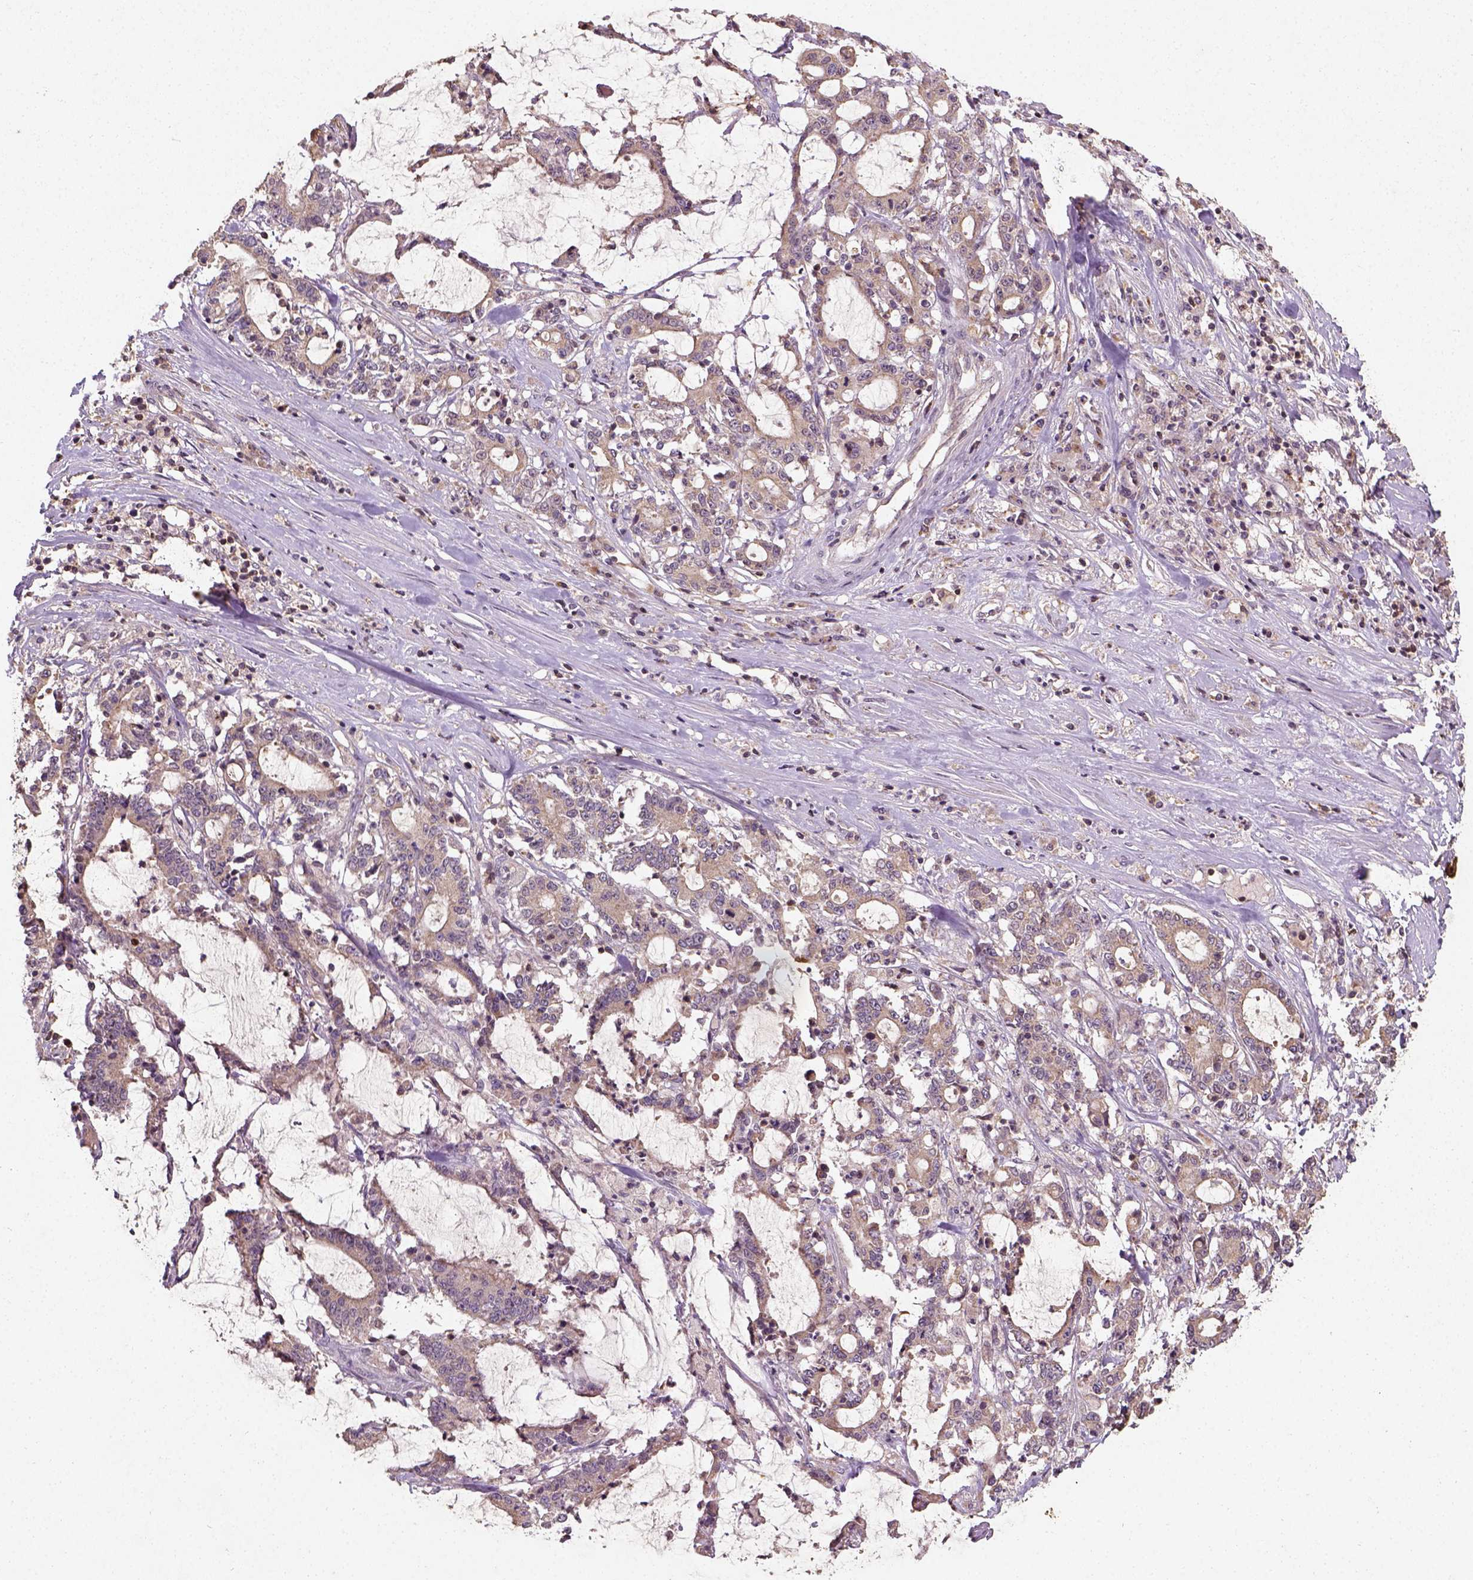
{"staining": {"intensity": "weak", "quantity": ">75%", "location": "cytoplasmic/membranous"}, "tissue": "stomach cancer", "cell_type": "Tumor cells", "image_type": "cancer", "snomed": [{"axis": "morphology", "description": "Adenocarcinoma, NOS"}, {"axis": "topography", "description": "Stomach, upper"}], "caption": "Tumor cells reveal low levels of weak cytoplasmic/membranous positivity in approximately >75% of cells in human stomach cancer (adenocarcinoma).", "gene": "CAMKK1", "patient": {"sex": "male", "age": 68}}